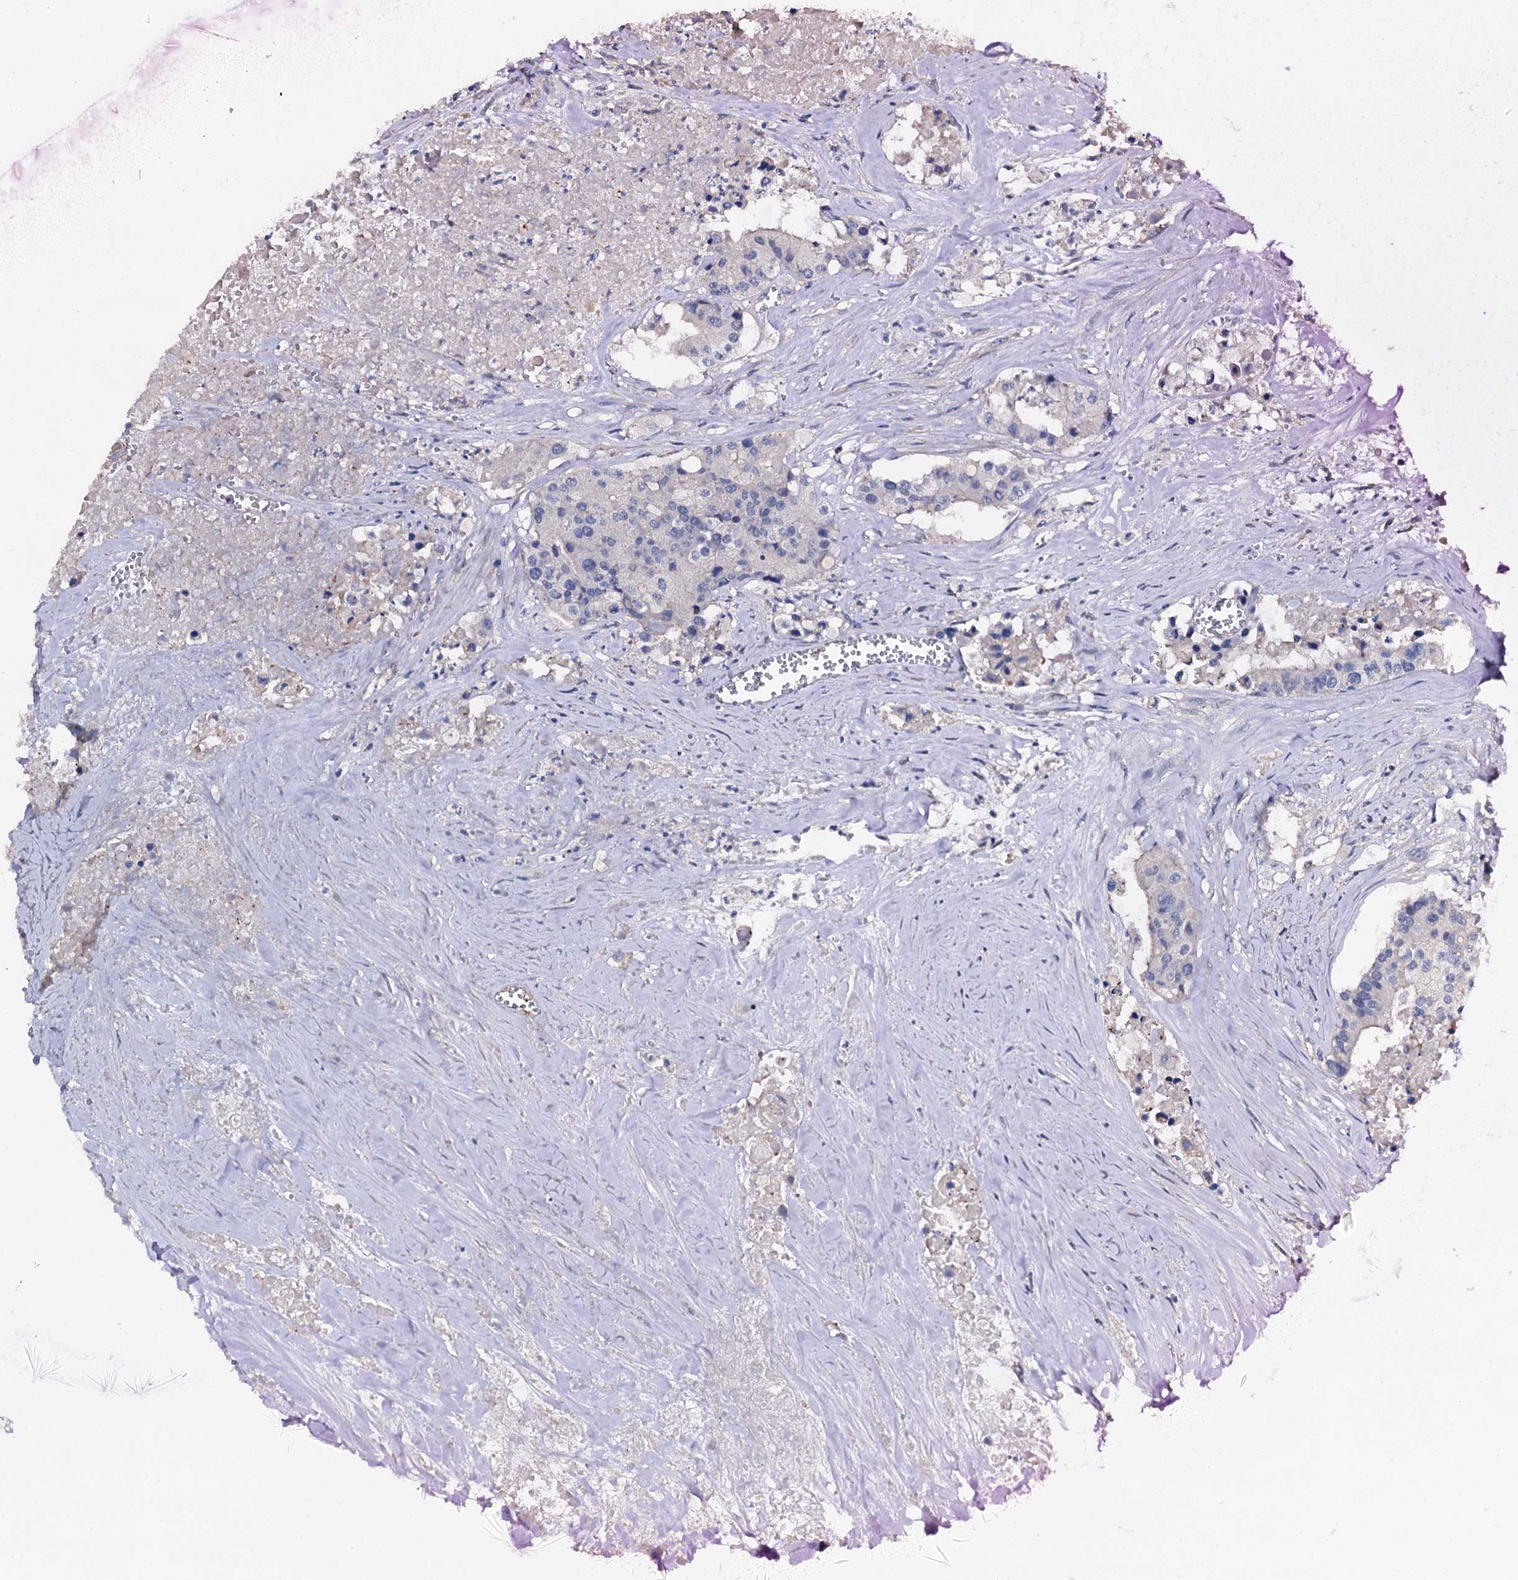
{"staining": {"intensity": "negative", "quantity": "none", "location": "none"}, "tissue": "colorectal cancer", "cell_type": "Tumor cells", "image_type": "cancer", "snomed": [{"axis": "morphology", "description": "Adenocarcinoma, NOS"}, {"axis": "topography", "description": "Colon"}], "caption": "There is no significant expression in tumor cells of colorectal adenocarcinoma. The staining is performed using DAB (3,3'-diaminobenzidine) brown chromogen with nuclei counter-stained in using hematoxylin.", "gene": "GFOD2", "patient": {"sex": "male", "age": 77}}